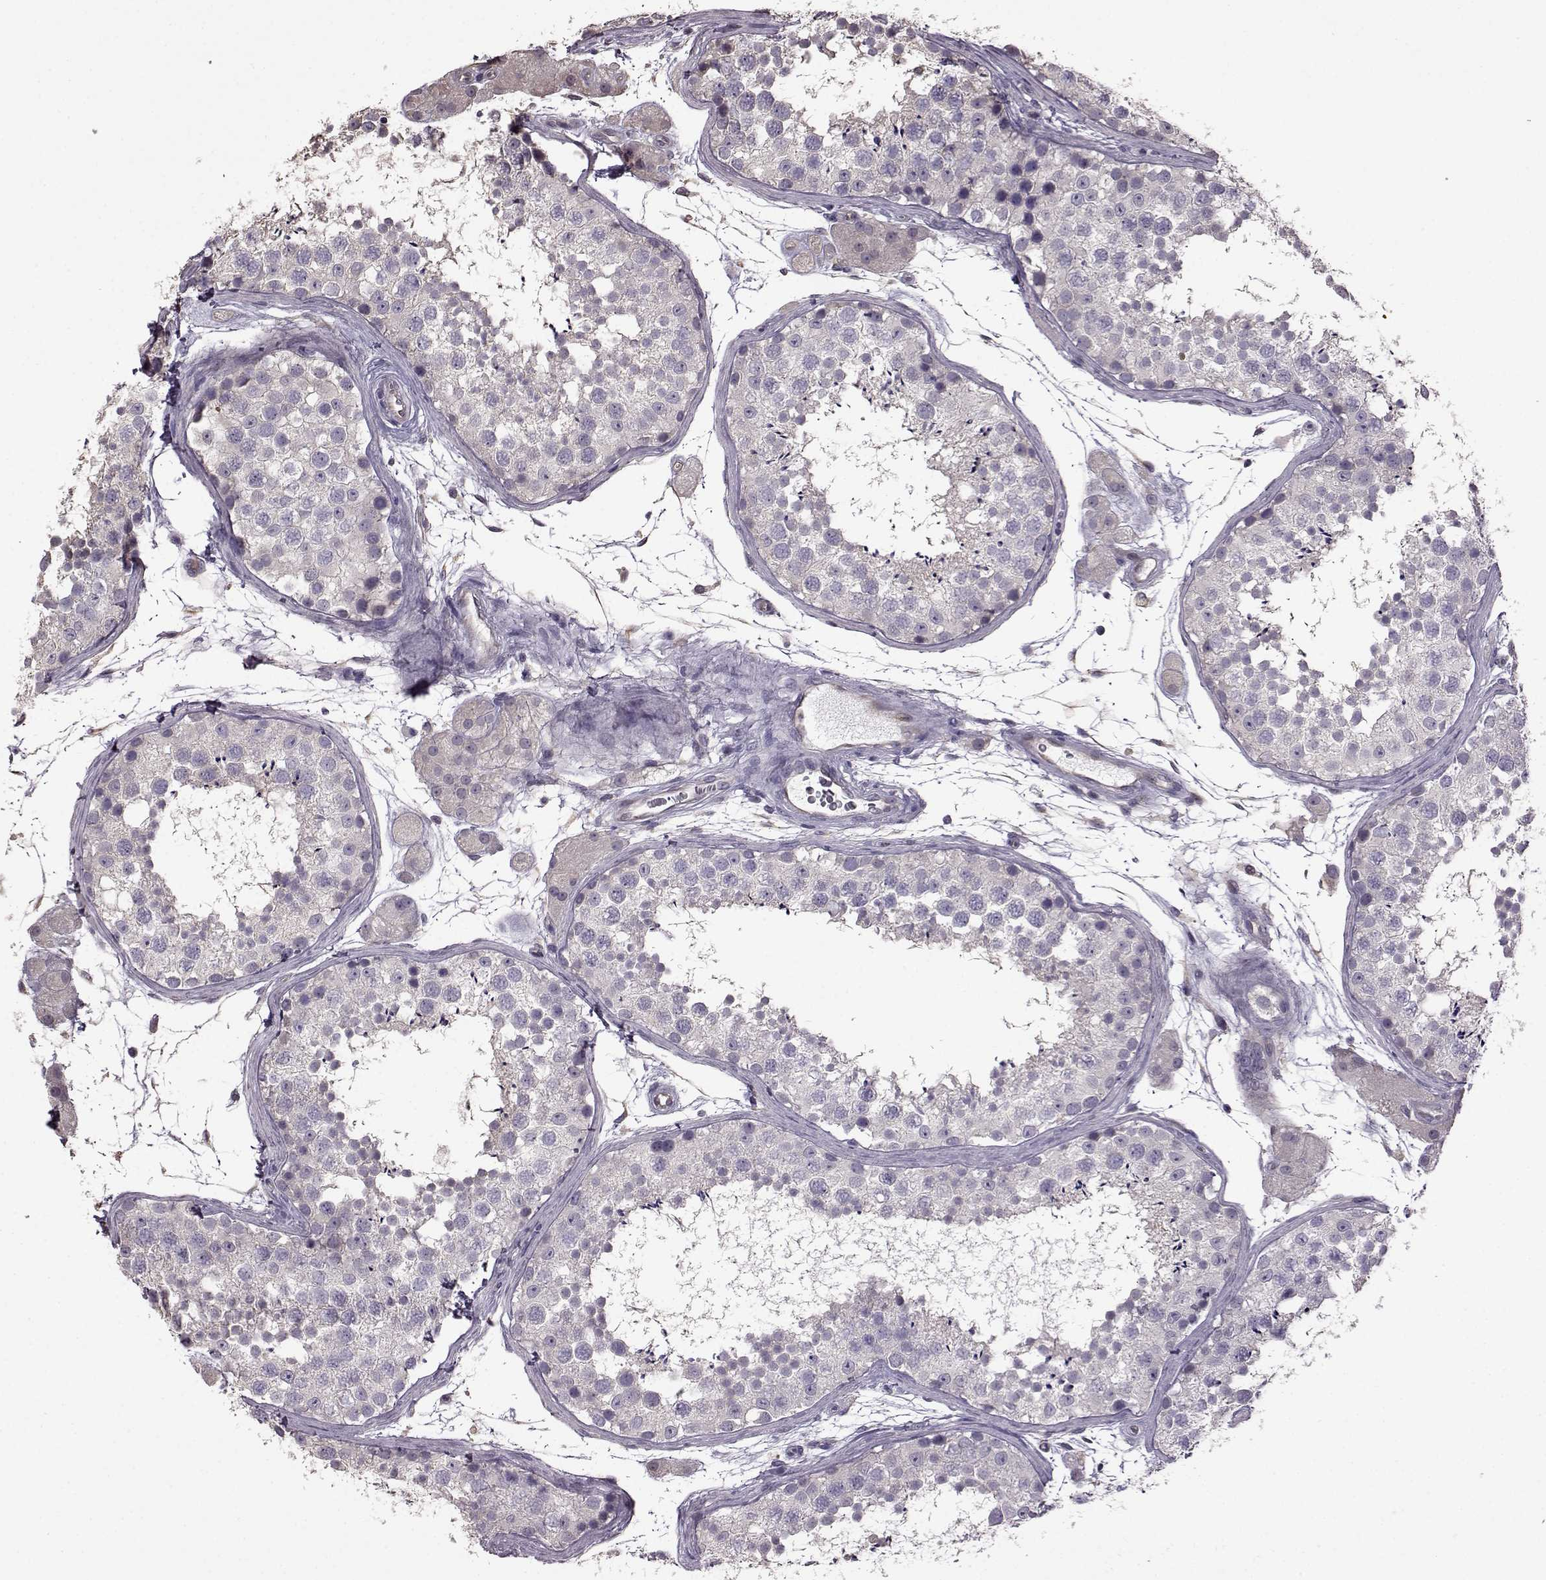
{"staining": {"intensity": "negative", "quantity": "none", "location": "none"}, "tissue": "testis", "cell_type": "Cells in seminiferous ducts", "image_type": "normal", "snomed": [{"axis": "morphology", "description": "Normal tissue, NOS"}, {"axis": "topography", "description": "Testis"}], "caption": "Cells in seminiferous ducts show no significant staining in normal testis.", "gene": "EDDM3B", "patient": {"sex": "male", "age": 41}}